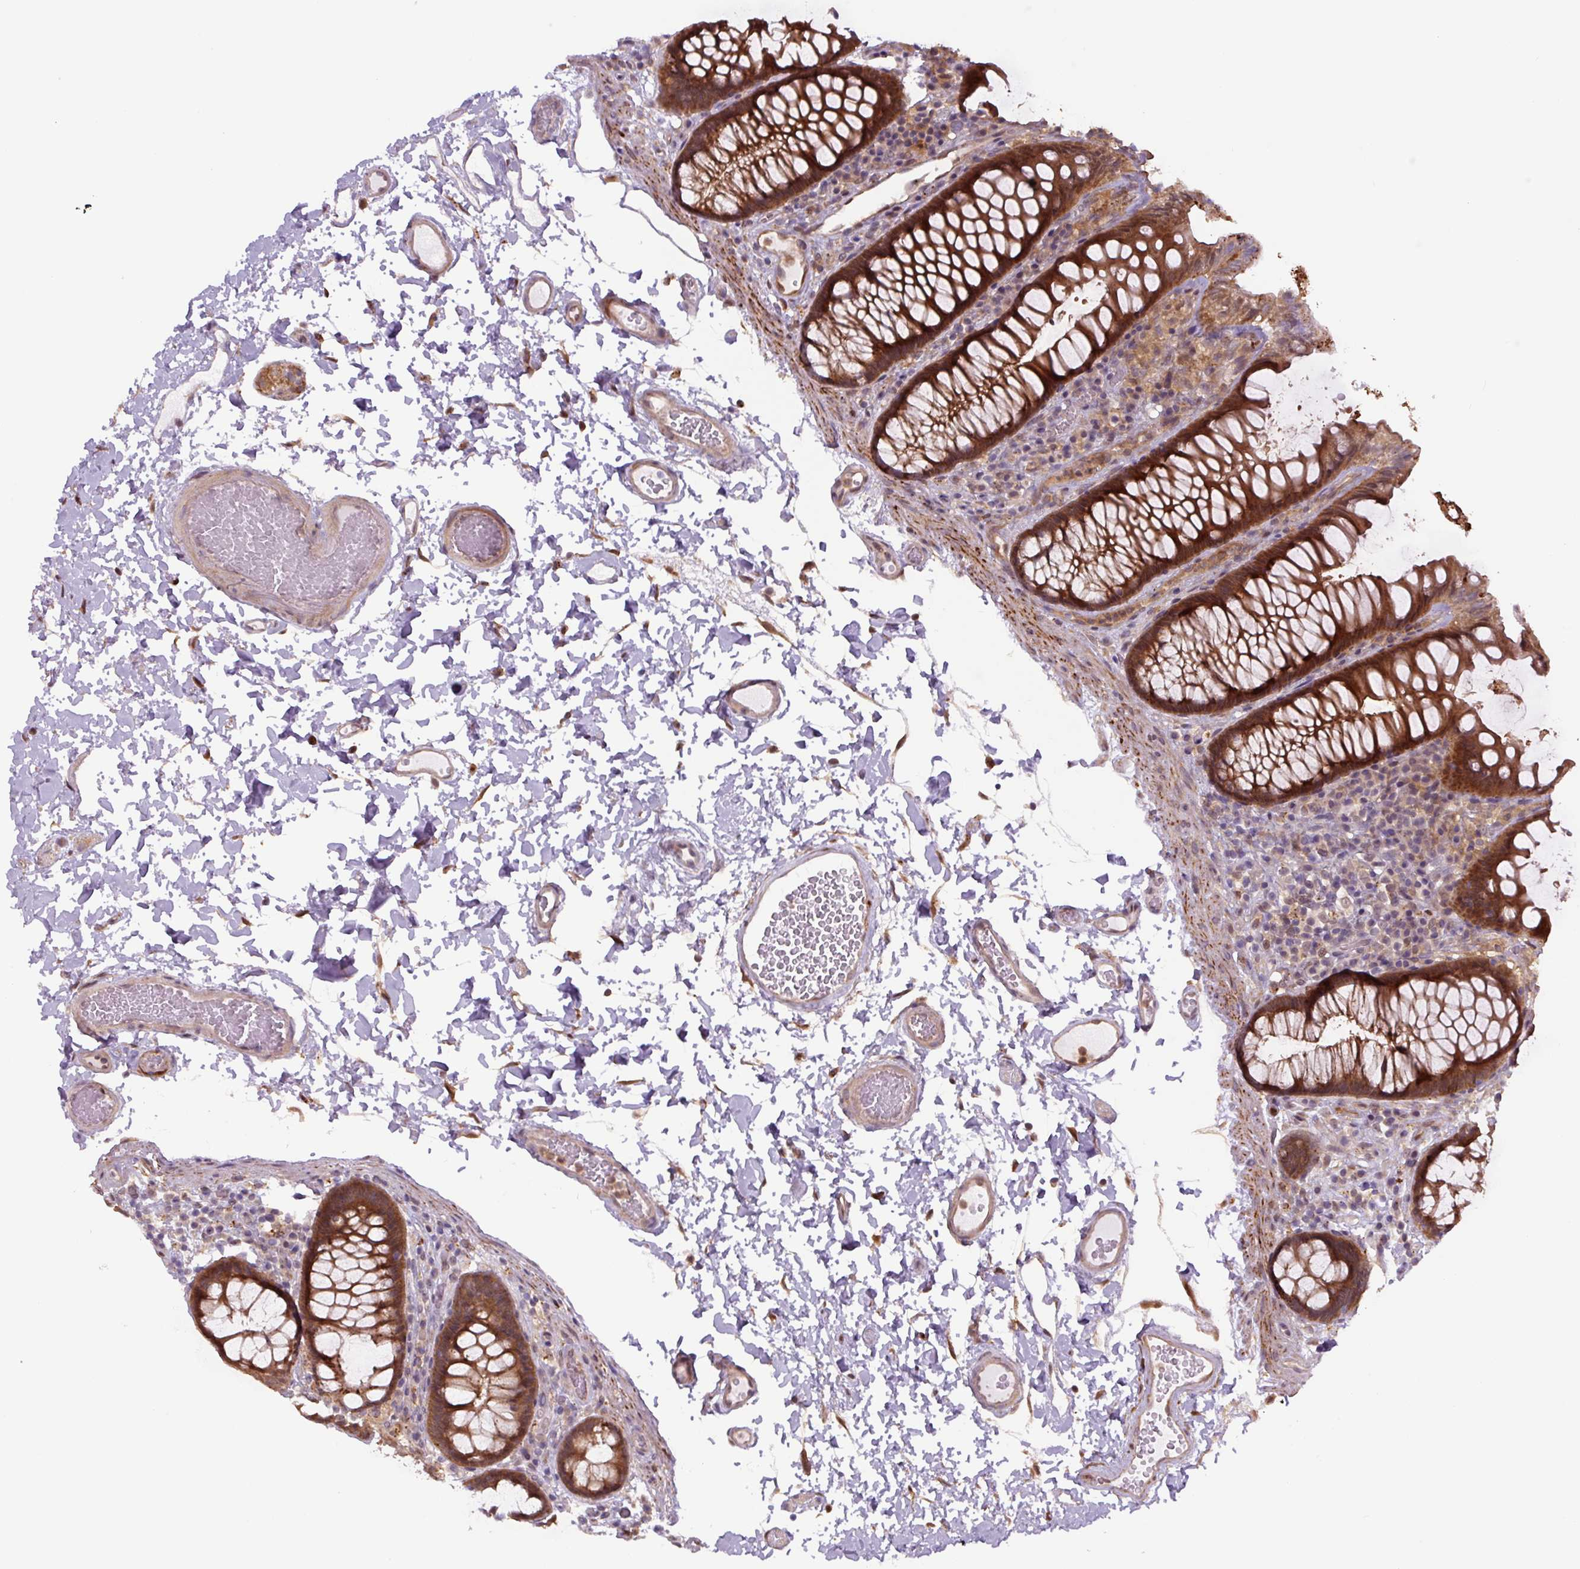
{"staining": {"intensity": "moderate", "quantity": ">75%", "location": "cytoplasmic/membranous"}, "tissue": "colon", "cell_type": "Endothelial cells", "image_type": "normal", "snomed": [{"axis": "morphology", "description": "Normal tissue, NOS"}, {"axis": "topography", "description": "Colon"}, {"axis": "topography", "description": "Peripheral nerve tissue"}], "caption": "IHC histopathology image of benign colon: colon stained using IHC reveals medium levels of moderate protein expression localized specifically in the cytoplasmic/membranous of endothelial cells, appearing as a cytoplasmic/membranous brown color.", "gene": "ZSWIM7", "patient": {"sex": "male", "age": 84}}